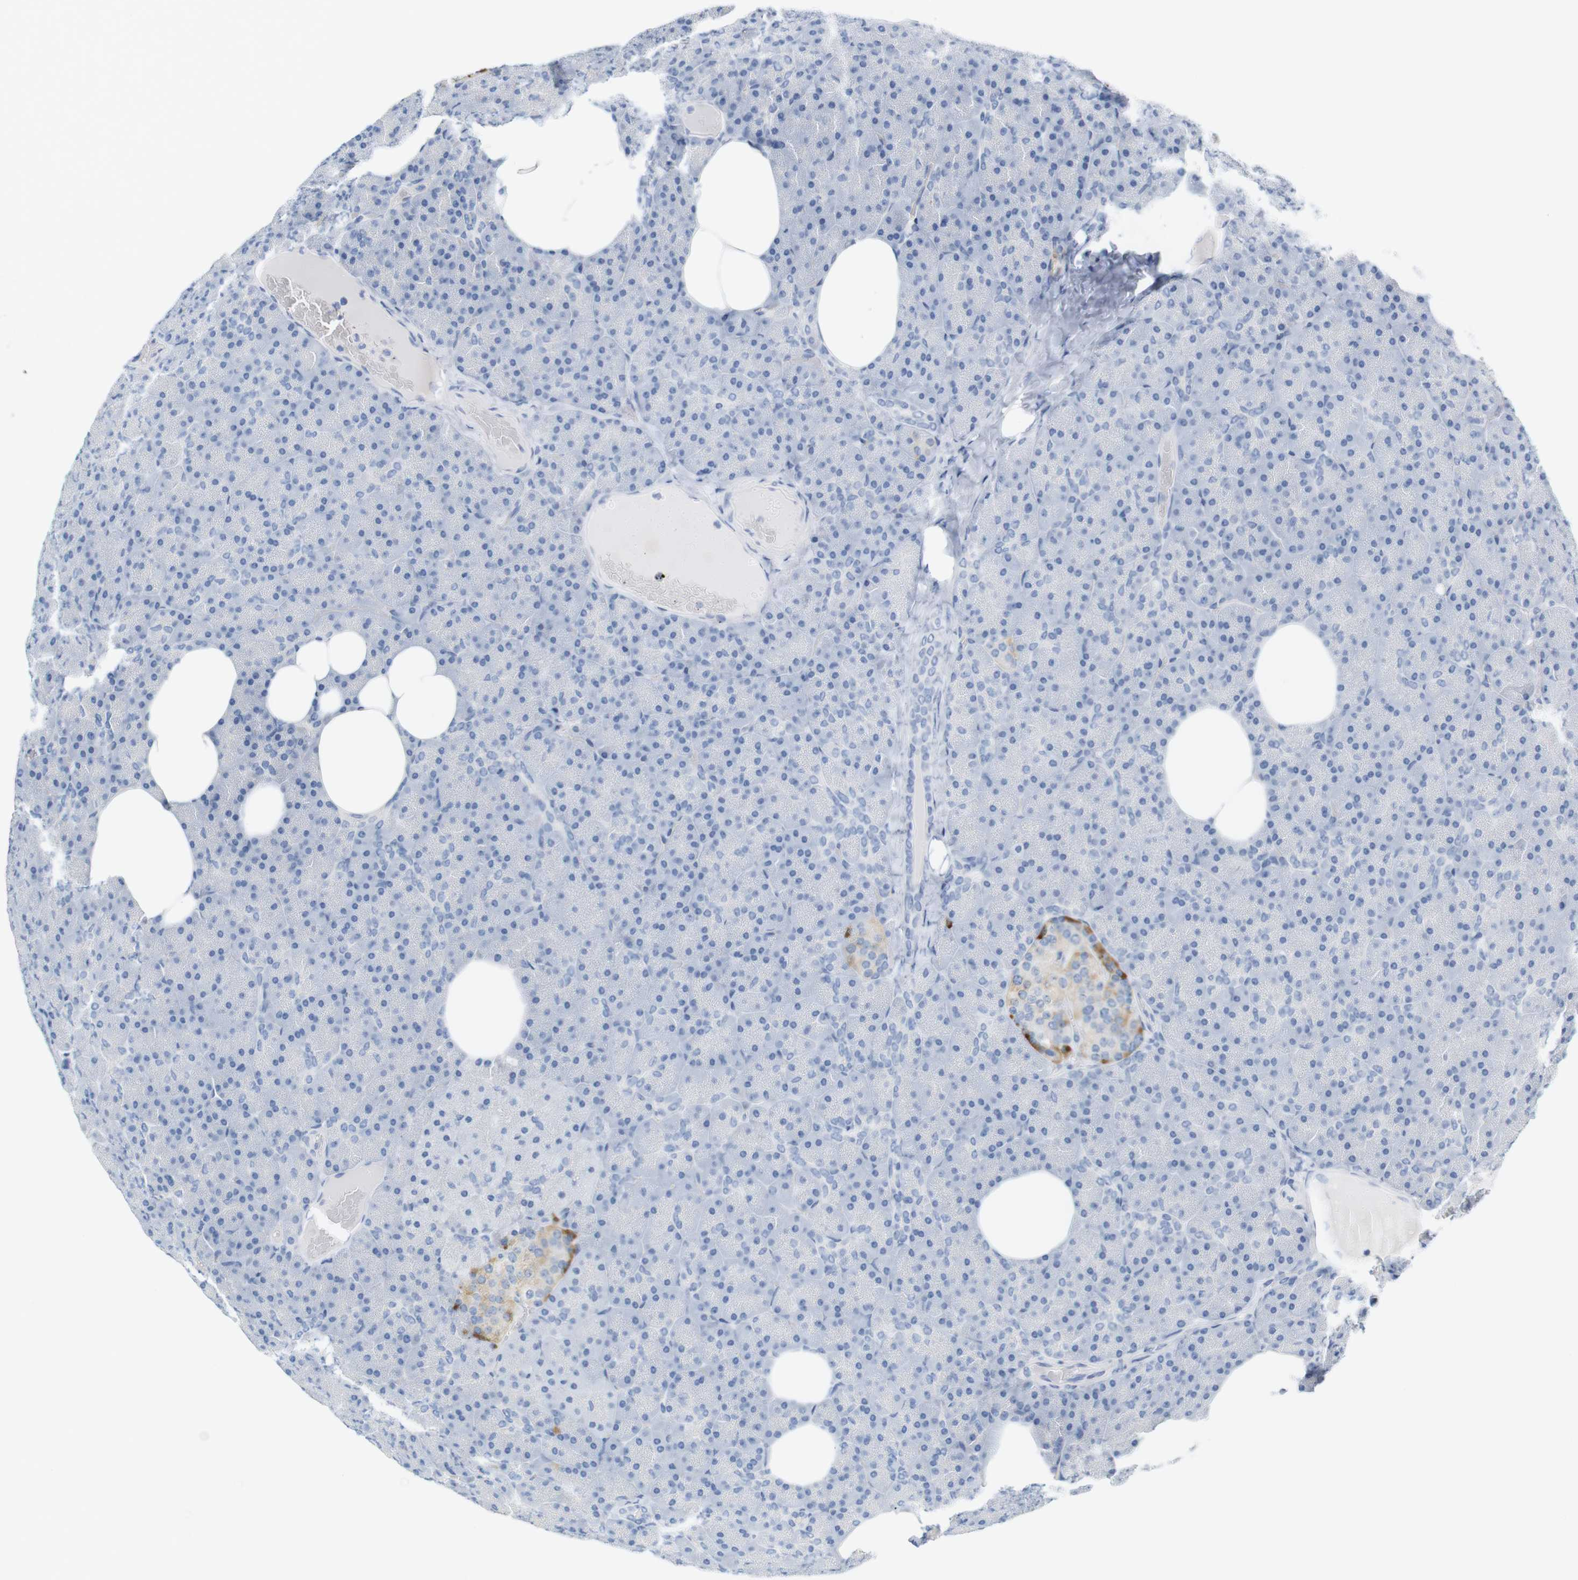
{"staining": {"intensity": "negative", "quantity": "none", "location": "none"}, "tissue": "pancreas", "cell_type": "Exocrine glandular cells", "image_type": "normal", "snomed": [{"axis": "morphology", "description": "Normal tissue, NOS"}, {"axis": "topography", "description": "Pancreas"}], "caption": "Immunohistochemistry photomicrograph of unremarkable pancreas stained for a protein (brown), which demonstrates no positivity in exocrine glandular cells.", "gene": "RGS9", "patient": {"sex": "female", "age": 35}}